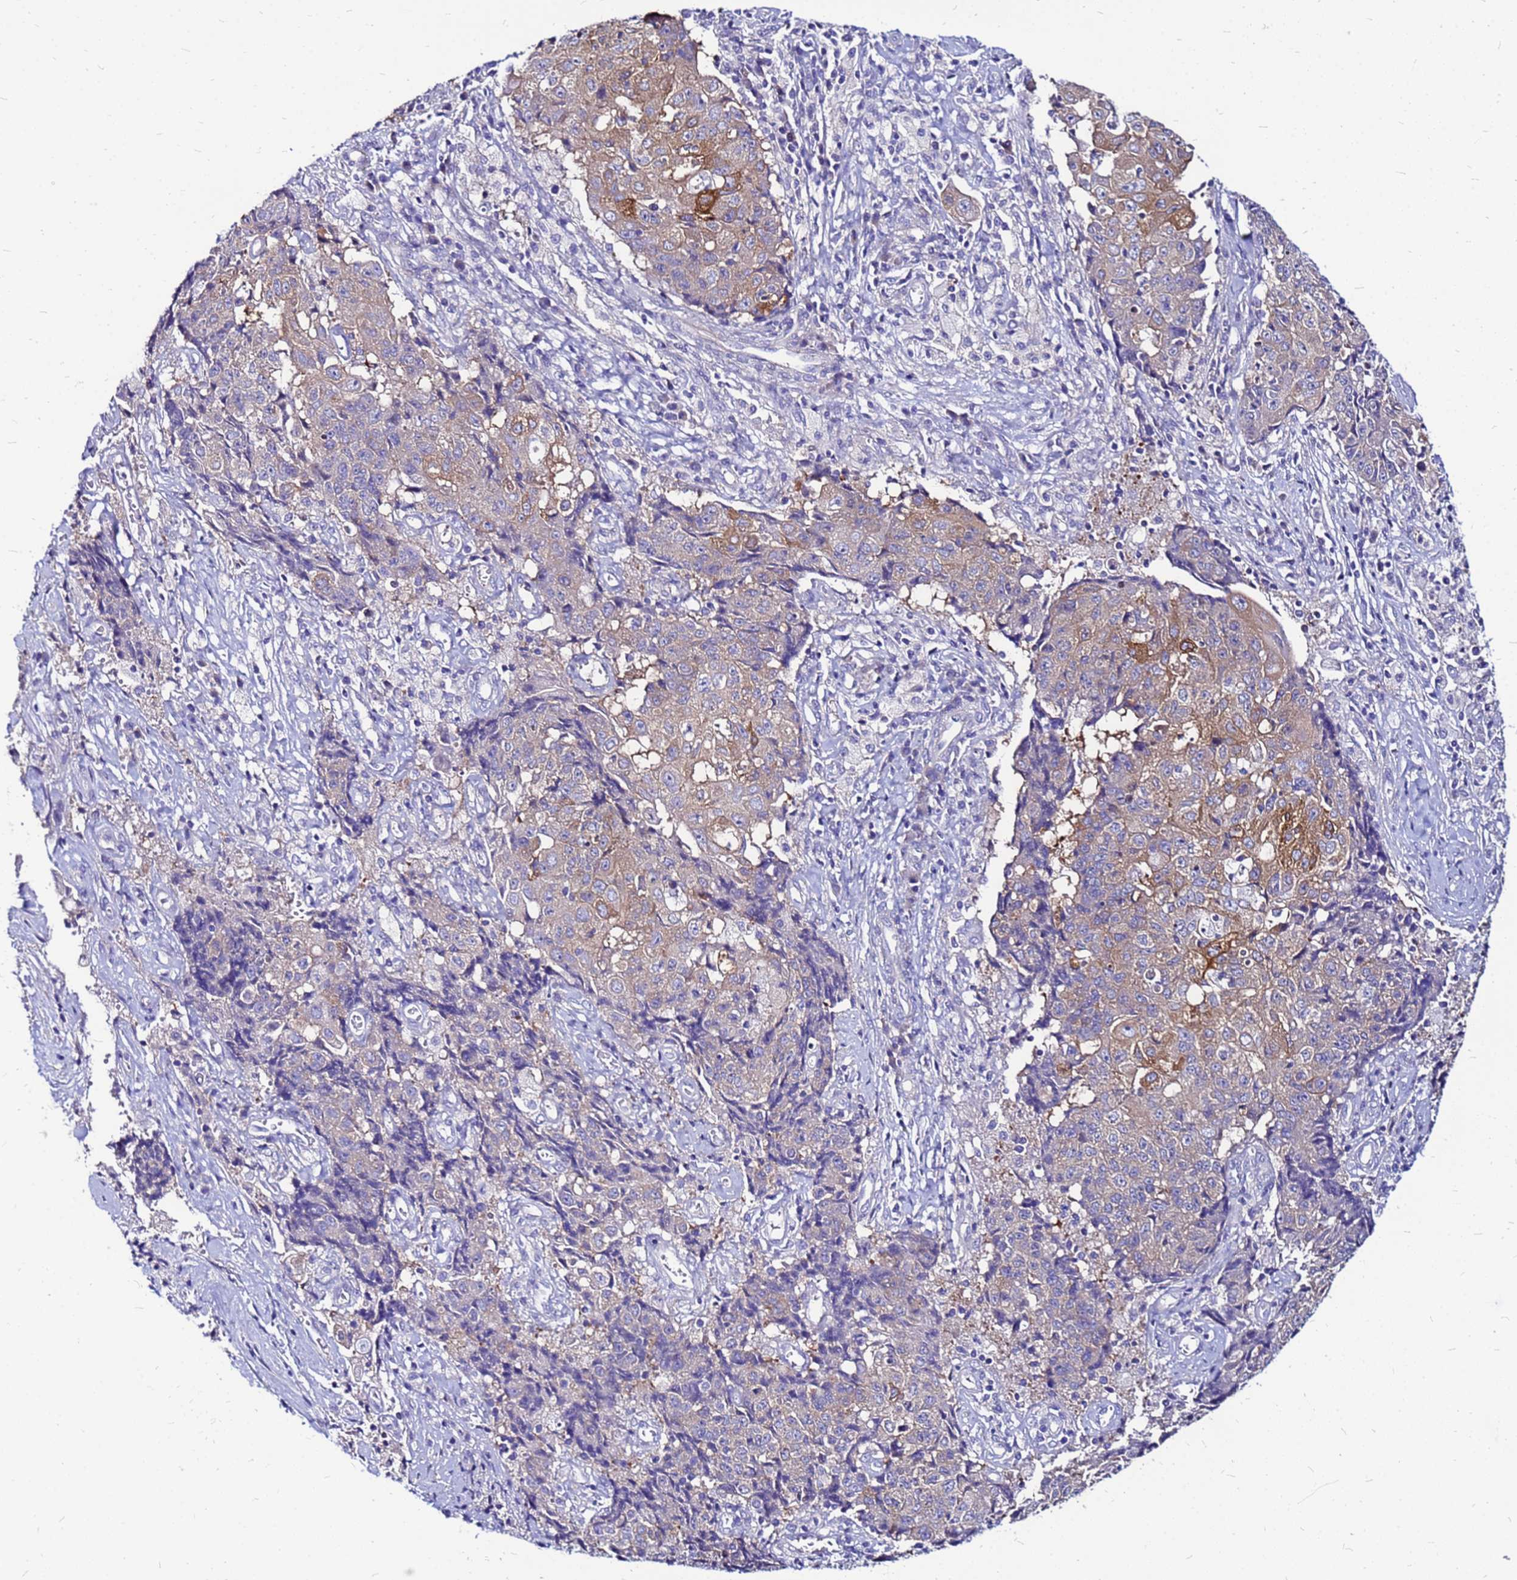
{"staining": {"intensity": "moderate", "quantity": "<25%", "location": "cytoplasmic/membranous"}, "tissue": "ovarian cancer", "cell_type": "Tumor cells", "image_type": "cancer", "snomed": [{"axis": "morphology", "description": "Carcinoma, endometroid"}, {"axis": "topography", "description": "Ovary"}], "caption": "Protein analysis of ovarian cancer tissue reveals moderate cytoplasmic/membranous staining in about <25% of tumor cells.", "gene": "ARHGEF5", "patient": {"sex": "female", "age": 42}}